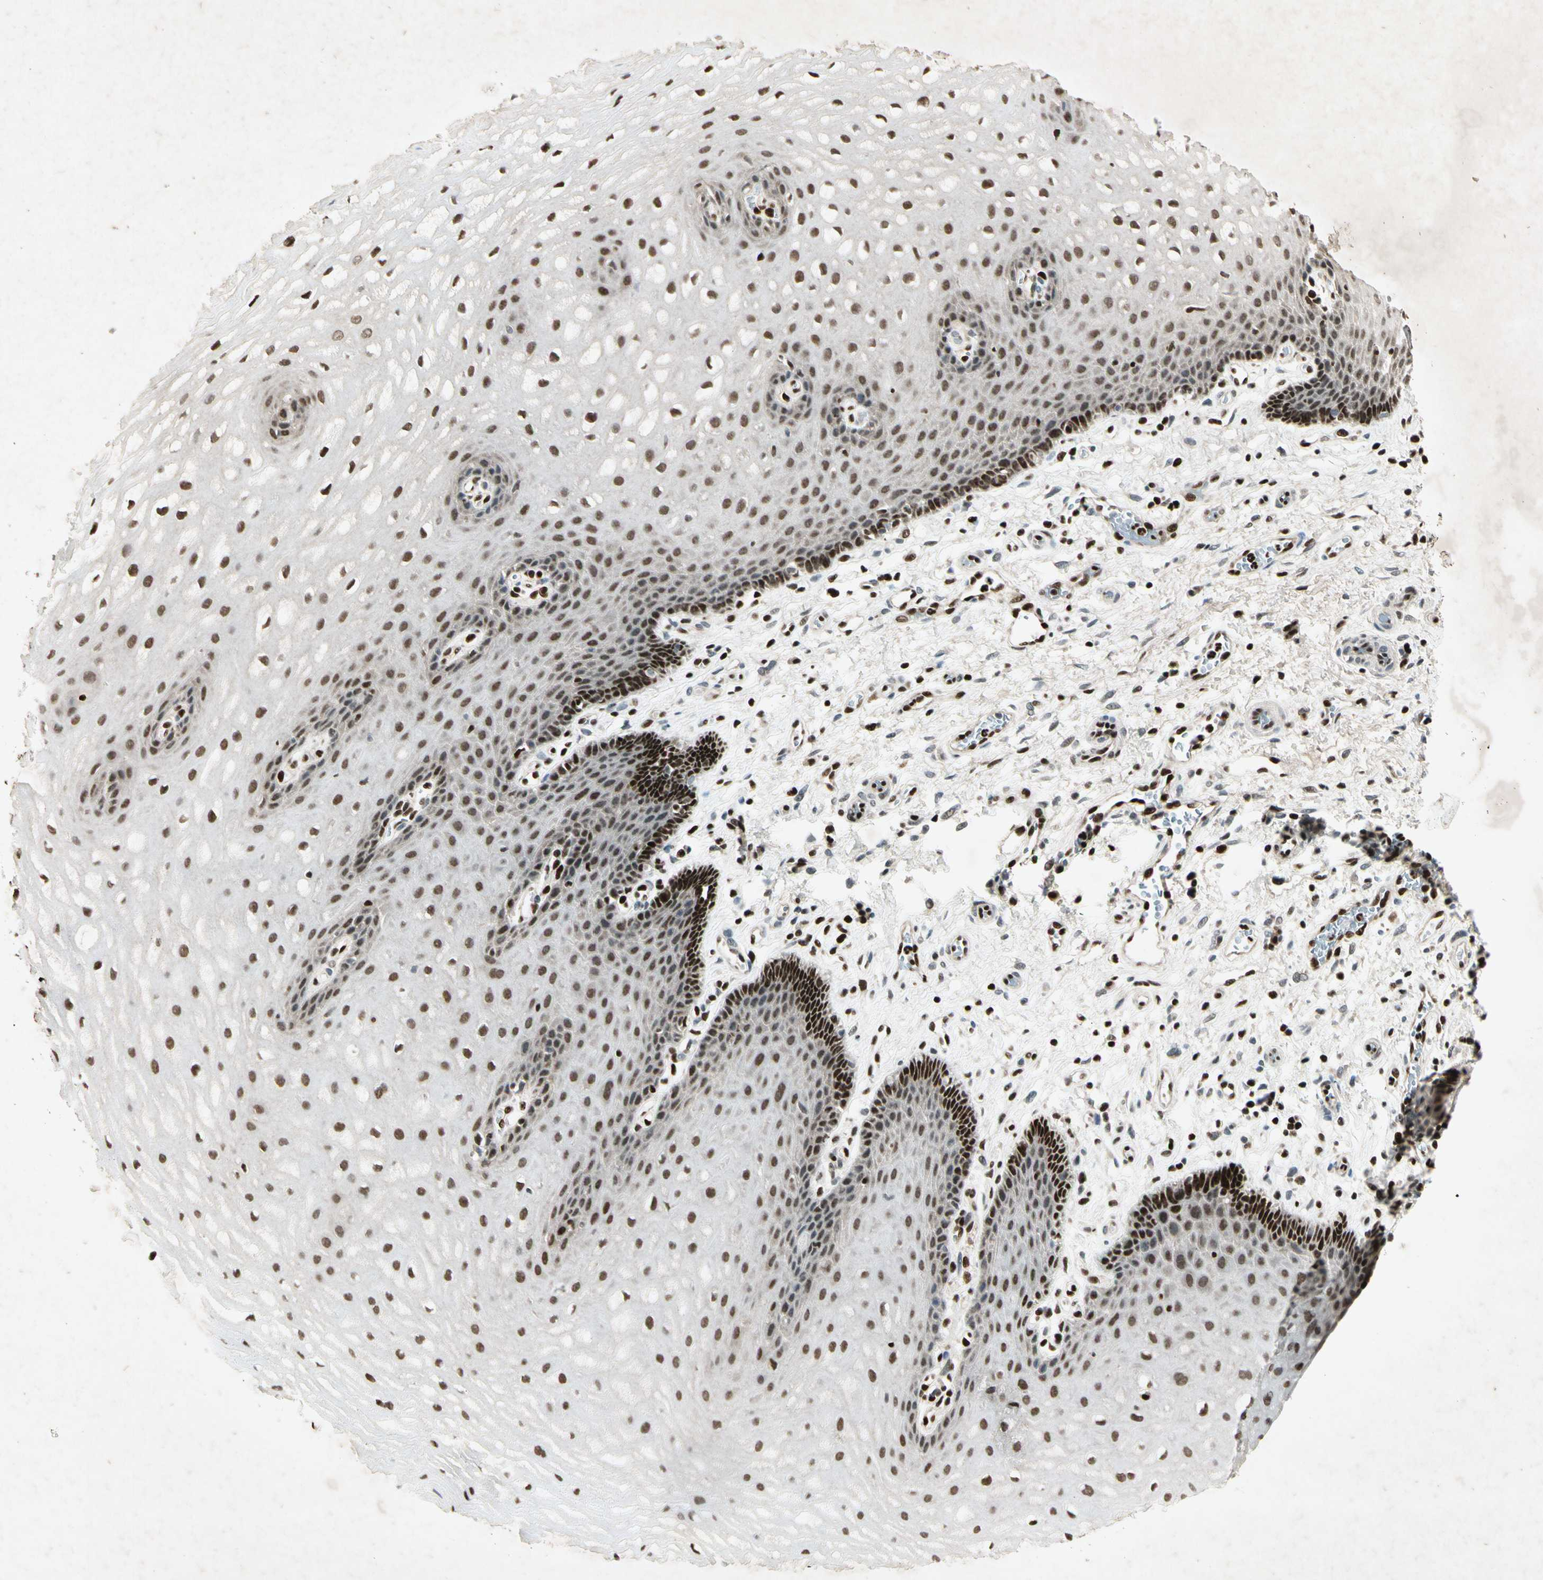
{"staining": {"intensity": "strong", "quantity": ">75%", "location": "nuclear"}, "tissue": "esophagus", "cell_type": "Squamous epithelial cells", "image_type": "normal", "snomed": [{"axis": "morphology", "description": "Normal tissue, NOS"}, {"axis": "topography", "description": "Esophagus"}], "caption": "Immunohistochemical staining of normal human esophagus displays strong nuclear protein expression in about >75% of squamous epithelial cells.", "gene": "RNF43", "patient": {"sex": "male", "age": 54}}